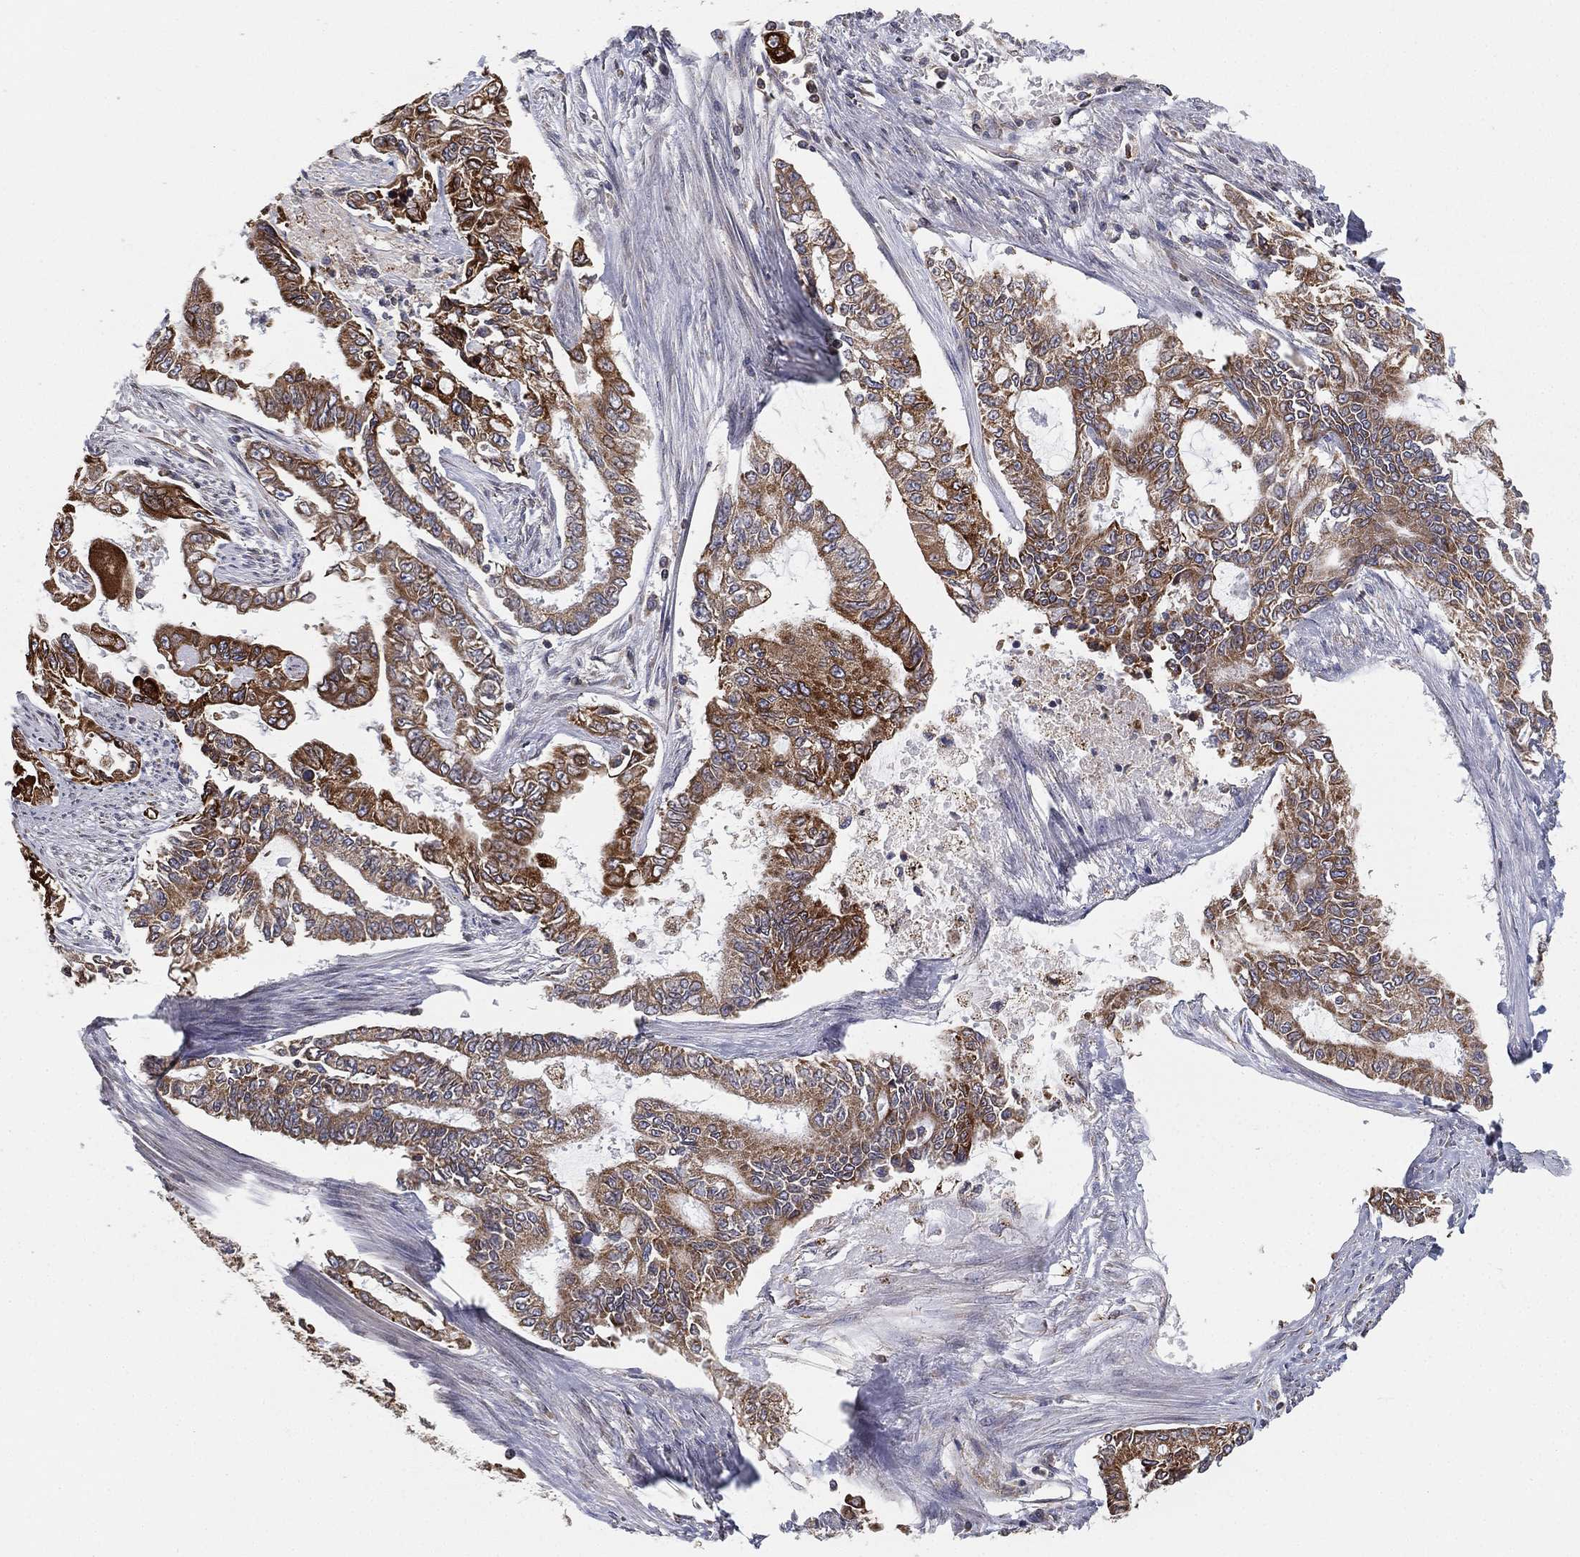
{"staining": {"intensity": "strong", "quantity": "25%-75%", "location": "cytoplasmic/membranous"}, "tissue": "endometrial cancer", "cell_type": "Tumor cells", "image_type": "cancer", "snomed": [{"axis": "morphology", "description": "Adenocarcinoma, NOS"}, {"axis": "topography", "description": "Uterus"}], "caption": "Endometrial cancer stained for a protein shows strong cytoplasmic/membranous positivity in tumor cells.", "gene": "CYB5B", "patient": {"sex": "female", "age": 59}}